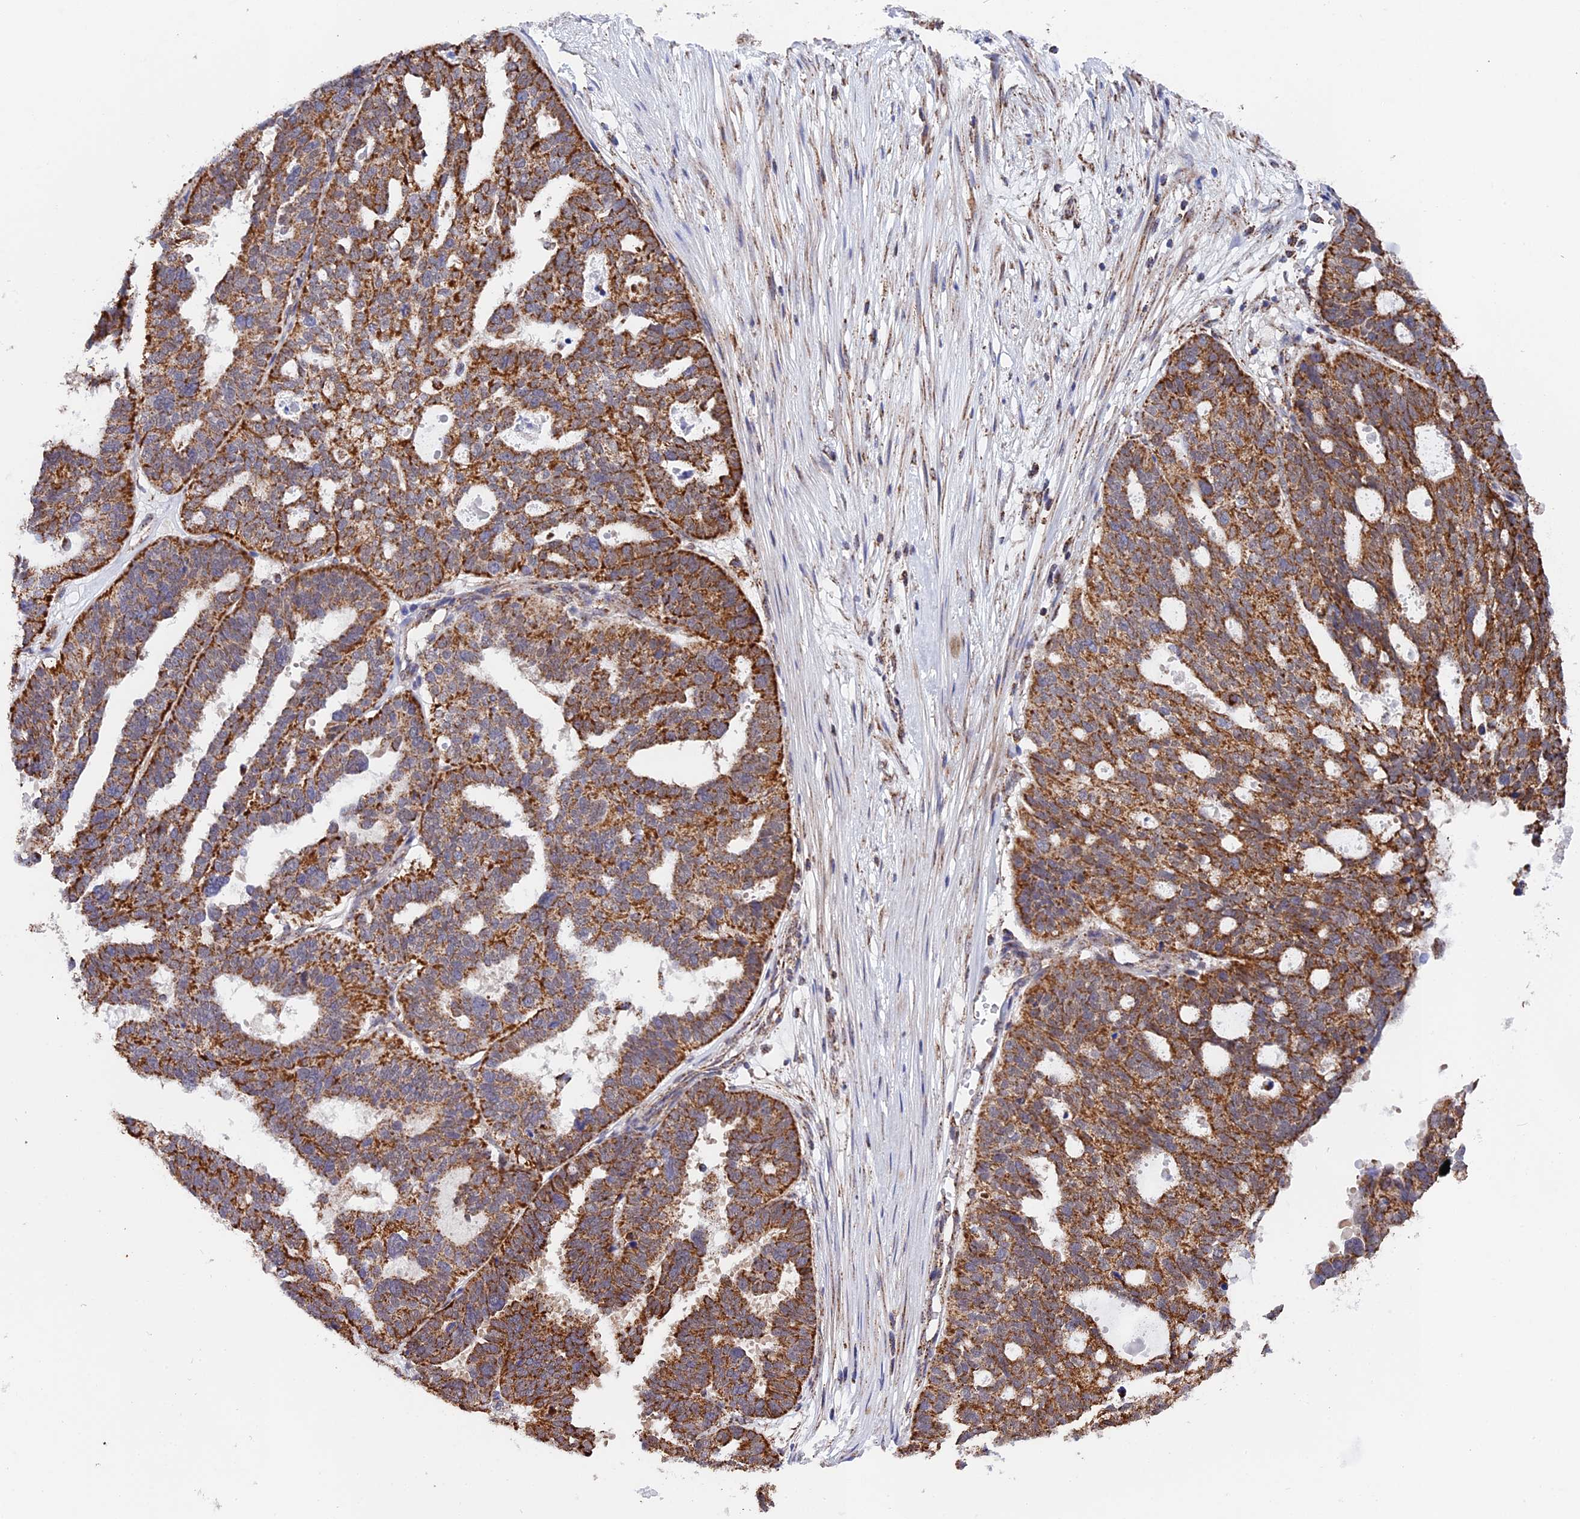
{"staining": {"intensity": "strong", "quantity": ">75%", "location": "cytoplasmic/membranous"}, "tissue": "ovarian cancer", "cell_type": "Tumor cells", "image_type": "cancer", "snomed": [{"axis": "morphology", "description": "Cystadenocarcinoma, serous, NOS"}, {"axis": "topography", "description": "Ovary"}], "caption": "Approximately >75% of tumor cells in serous cystadenocarcinoma (ovarian) show strong cytoplasmic/membranous protein expression as visualized by brown immunohistochemical staining.", "gene": "CDC16", "patient": {"sex": "female", "age": 59}}